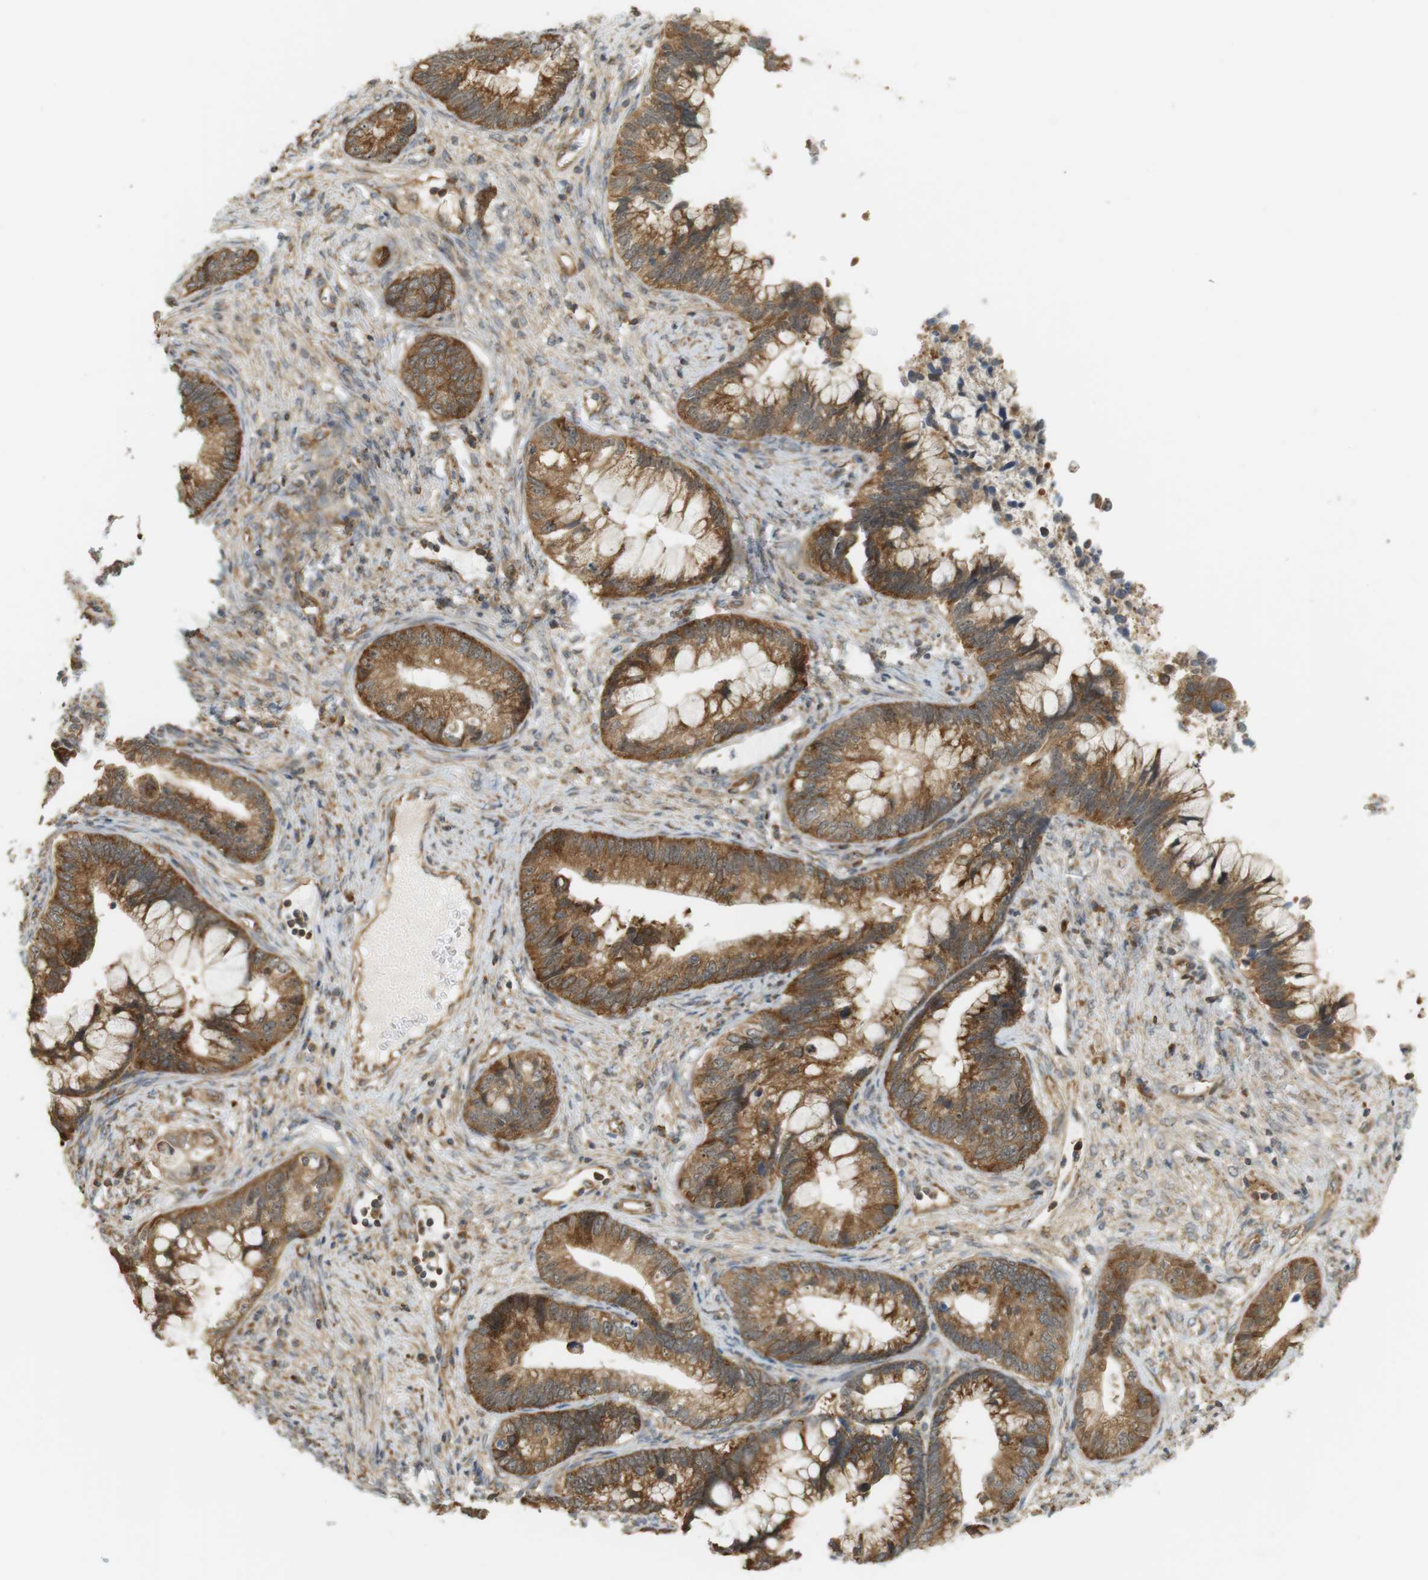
{"staining": {"intensity": "strong", "quantity": ">75%", "location": "cytoplasmic/membranous,nuclear"}, "tissue": "cervical cancer", "cell_type": "Tumor cells", "image_type": "cancer", "snomed": [{"axis": "morphology", "description": "Adenocarcinoma, NOS"}, {"axis": "topography", "description": "Cervix"}], "caption": "Cervical cancer was stained to show a protein in brown. There is high levels of strong cytoplasmic/membranous and nuclear staining in about >75% of tumor cells.", "gene": "PA2G4", "patient": {"sex": "female", "age": 44}}